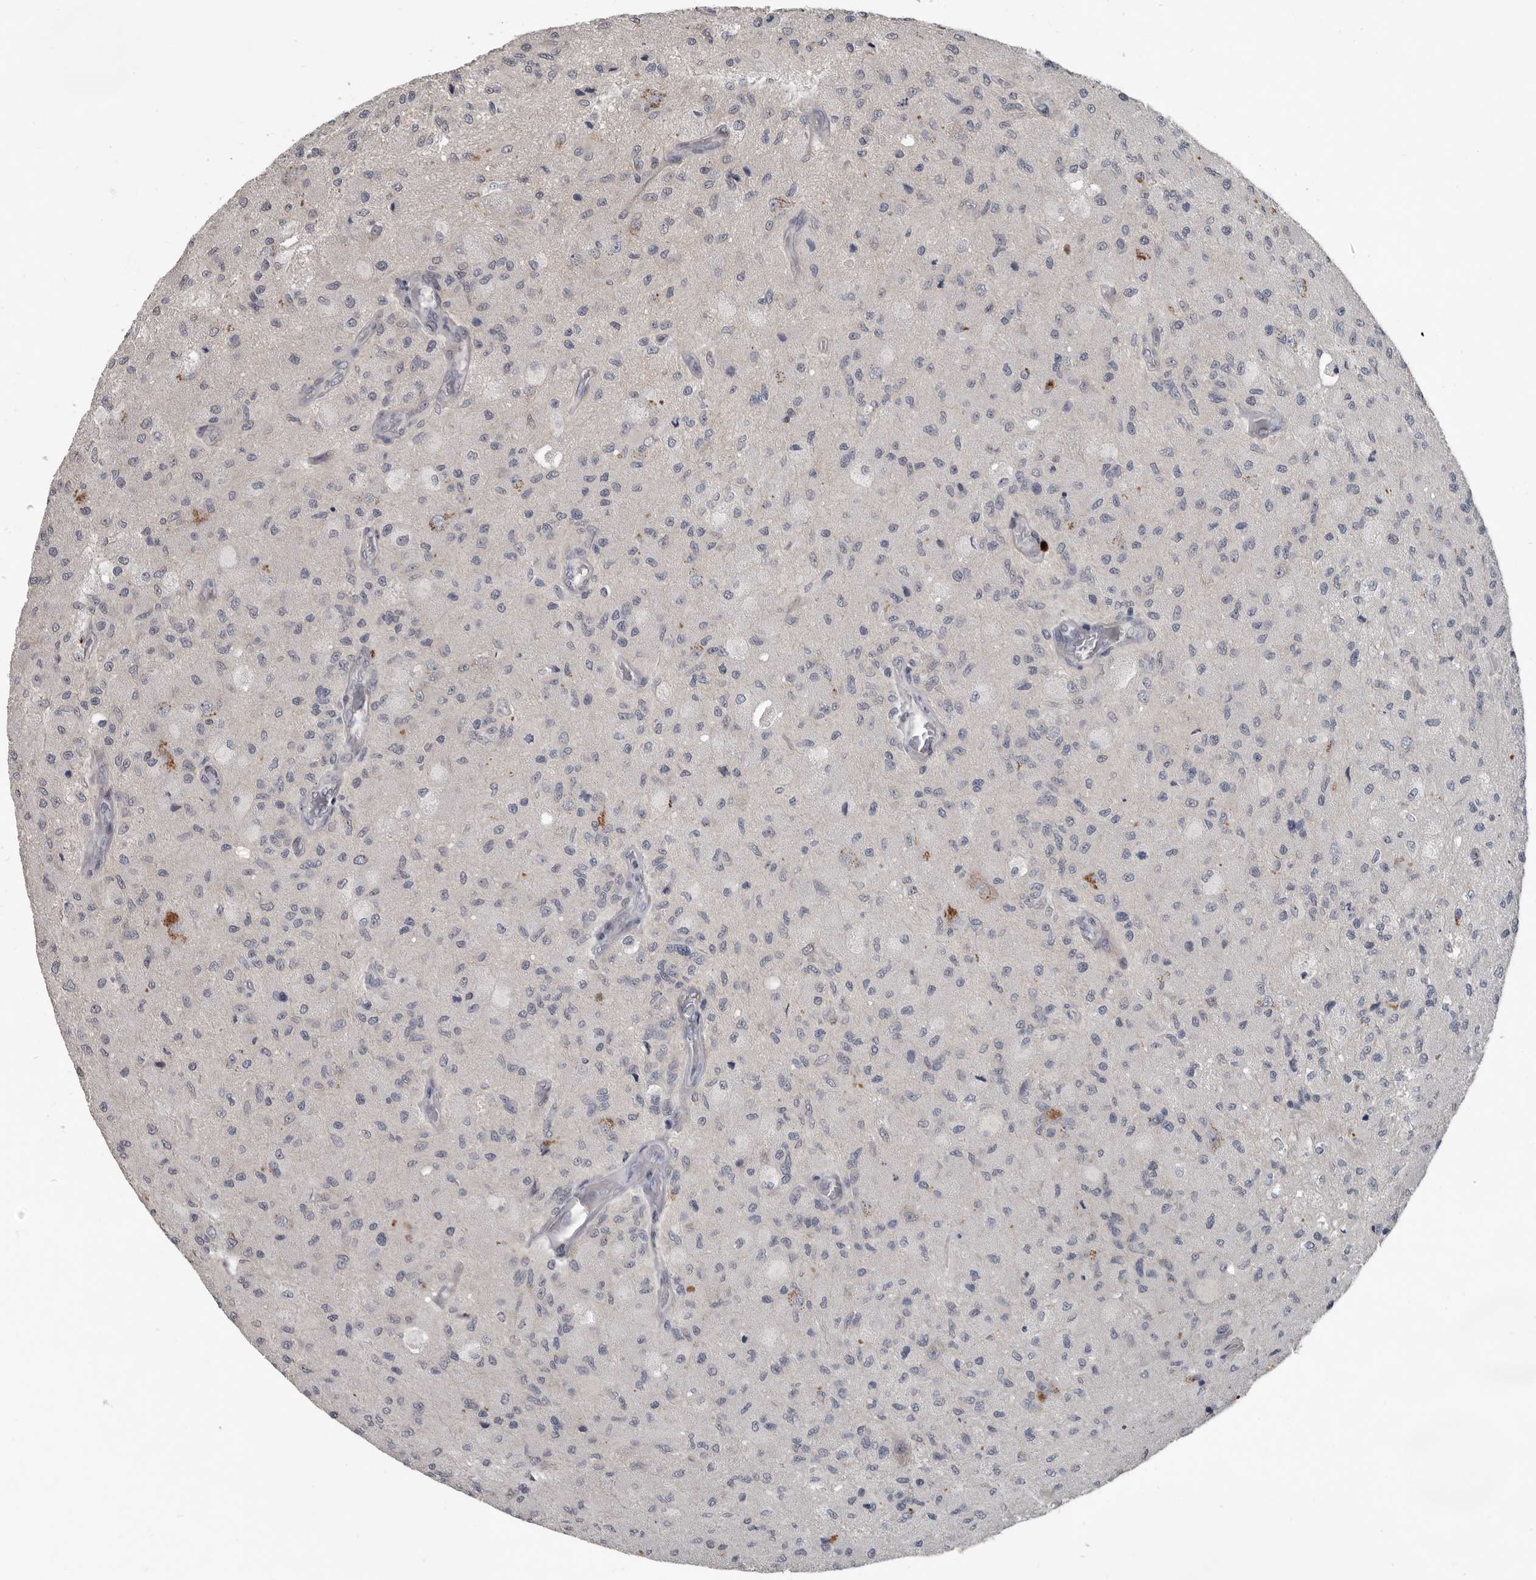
{"staining": {"intensity": "negative", "quantity": "none", "location": "none"}, "tissue": "glioma", "cell_type": "Tumor cells", "image_type": "cancer", "snomed": [{"axis": "morphology", "description": "Normal tissue, NOS"}, {"axis": "morphology", "description": "Glioma, malignant, High grade"}, {"axis": "topography", "description": "Cerebral cortex"}], "caption": "Image shows no protein expression in tumor cells of malignant high-grade glioma tissue. (Brightfield microscopy of DAB immunohistochemistry (IHC) at high magnification).", "gene": "C1orf216", "patient": {"sex": "male", "age": 77}}